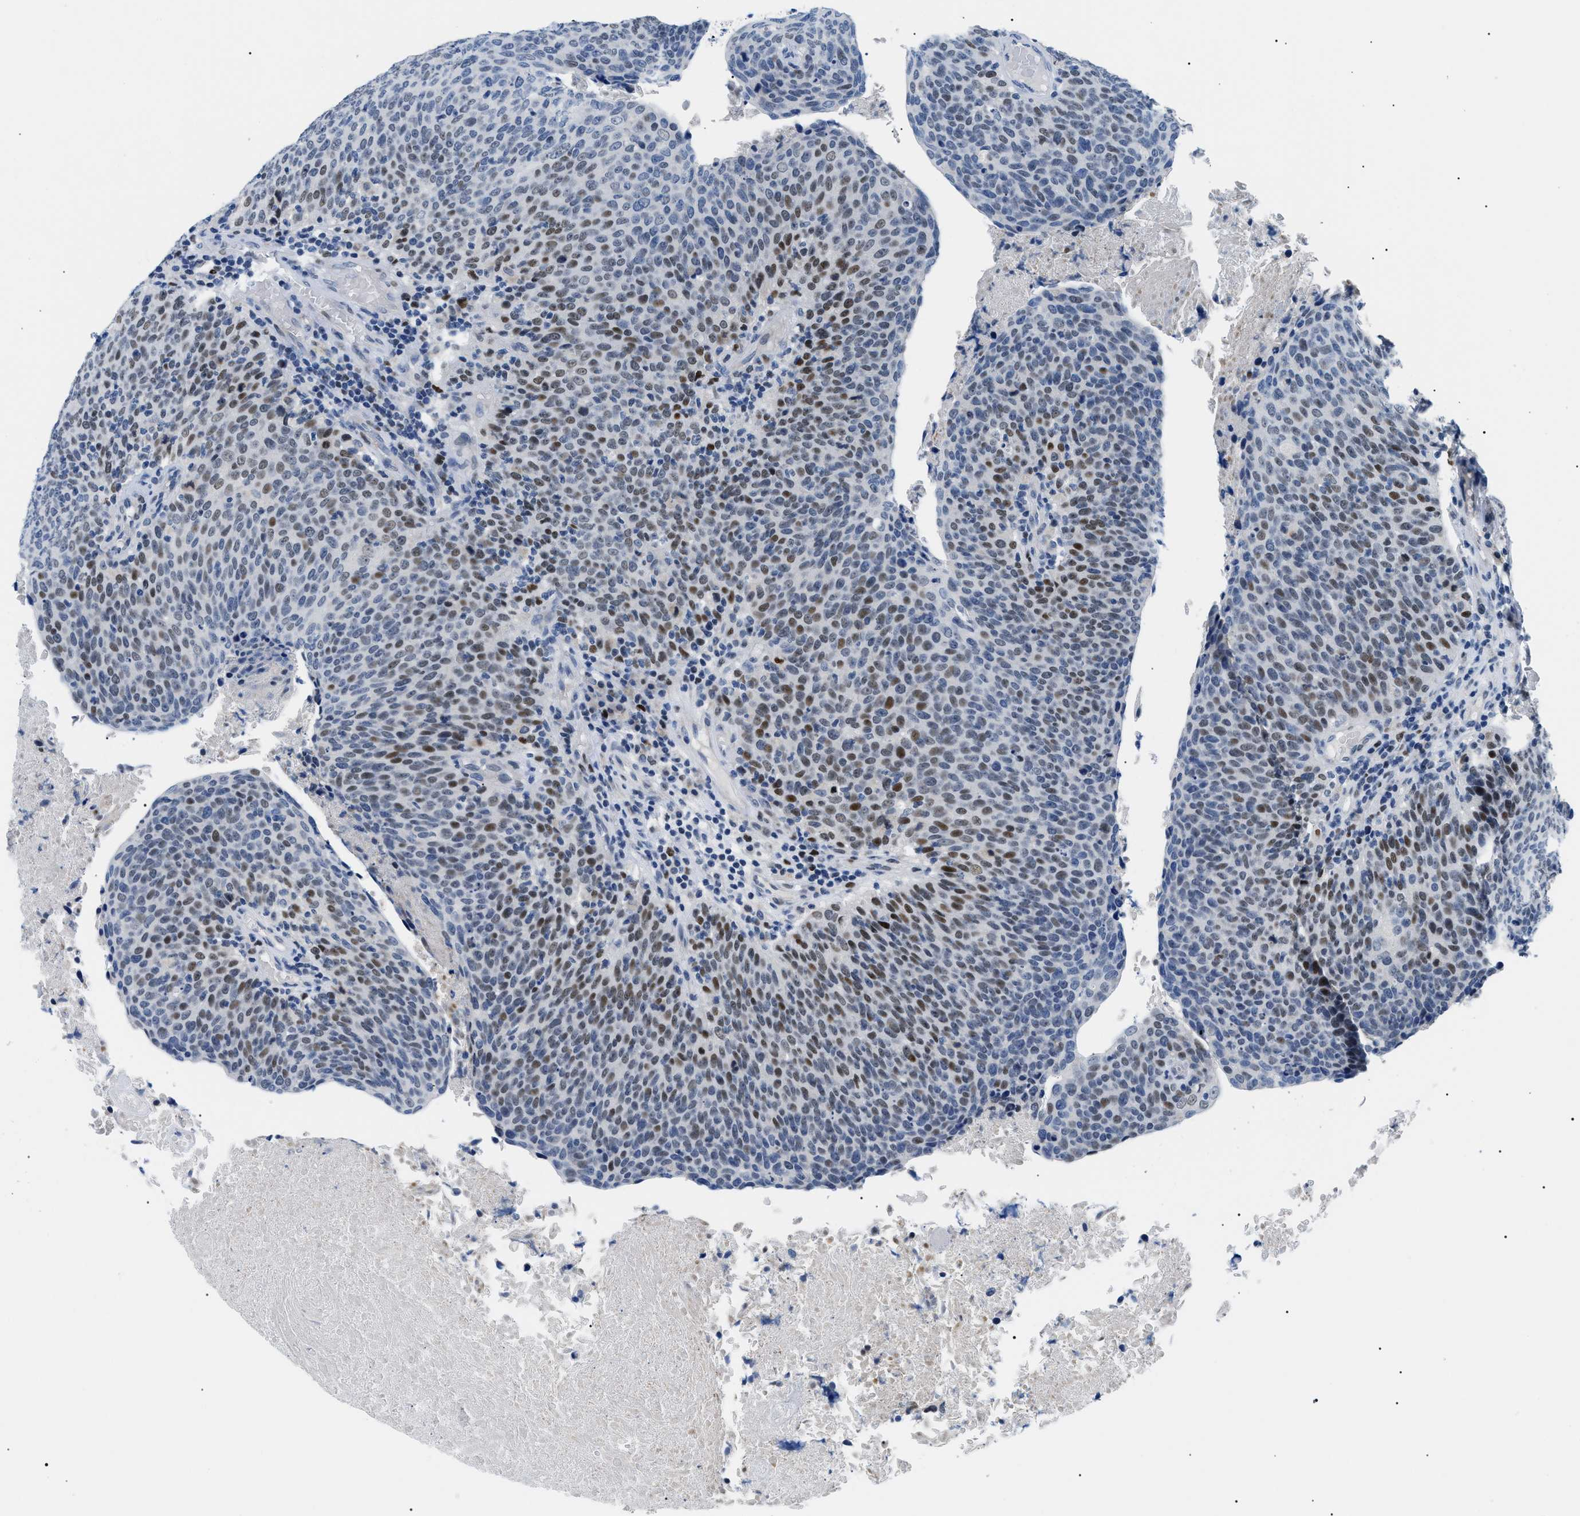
{"staining": {"intensity": "moderate", "quantity": "25%-75%", "location": "nuclear"}, "tissue": "head and neck cancer", "cell_type": "Tumor cells", "image_type": "cancer", "snomed": [{"axis": "morphology", "description": "Squamous cell carcinoma, NOS"}, {"axis": "morphology", "description": "Squamous cell carcinoma, metastatic, NOS"}, {"axis": "topography", "description": "Lymph node"}, {"axis": "topography", "description": "Head-Neck"}], "caption": "This is an image of IHC staining of head and neck cancer (squamous cell carcinoma), which shows moderate expression in the nuclear of tumor cells.", "gene": "SMARCC1", "patient": {"sex": "male", "age": 62}}